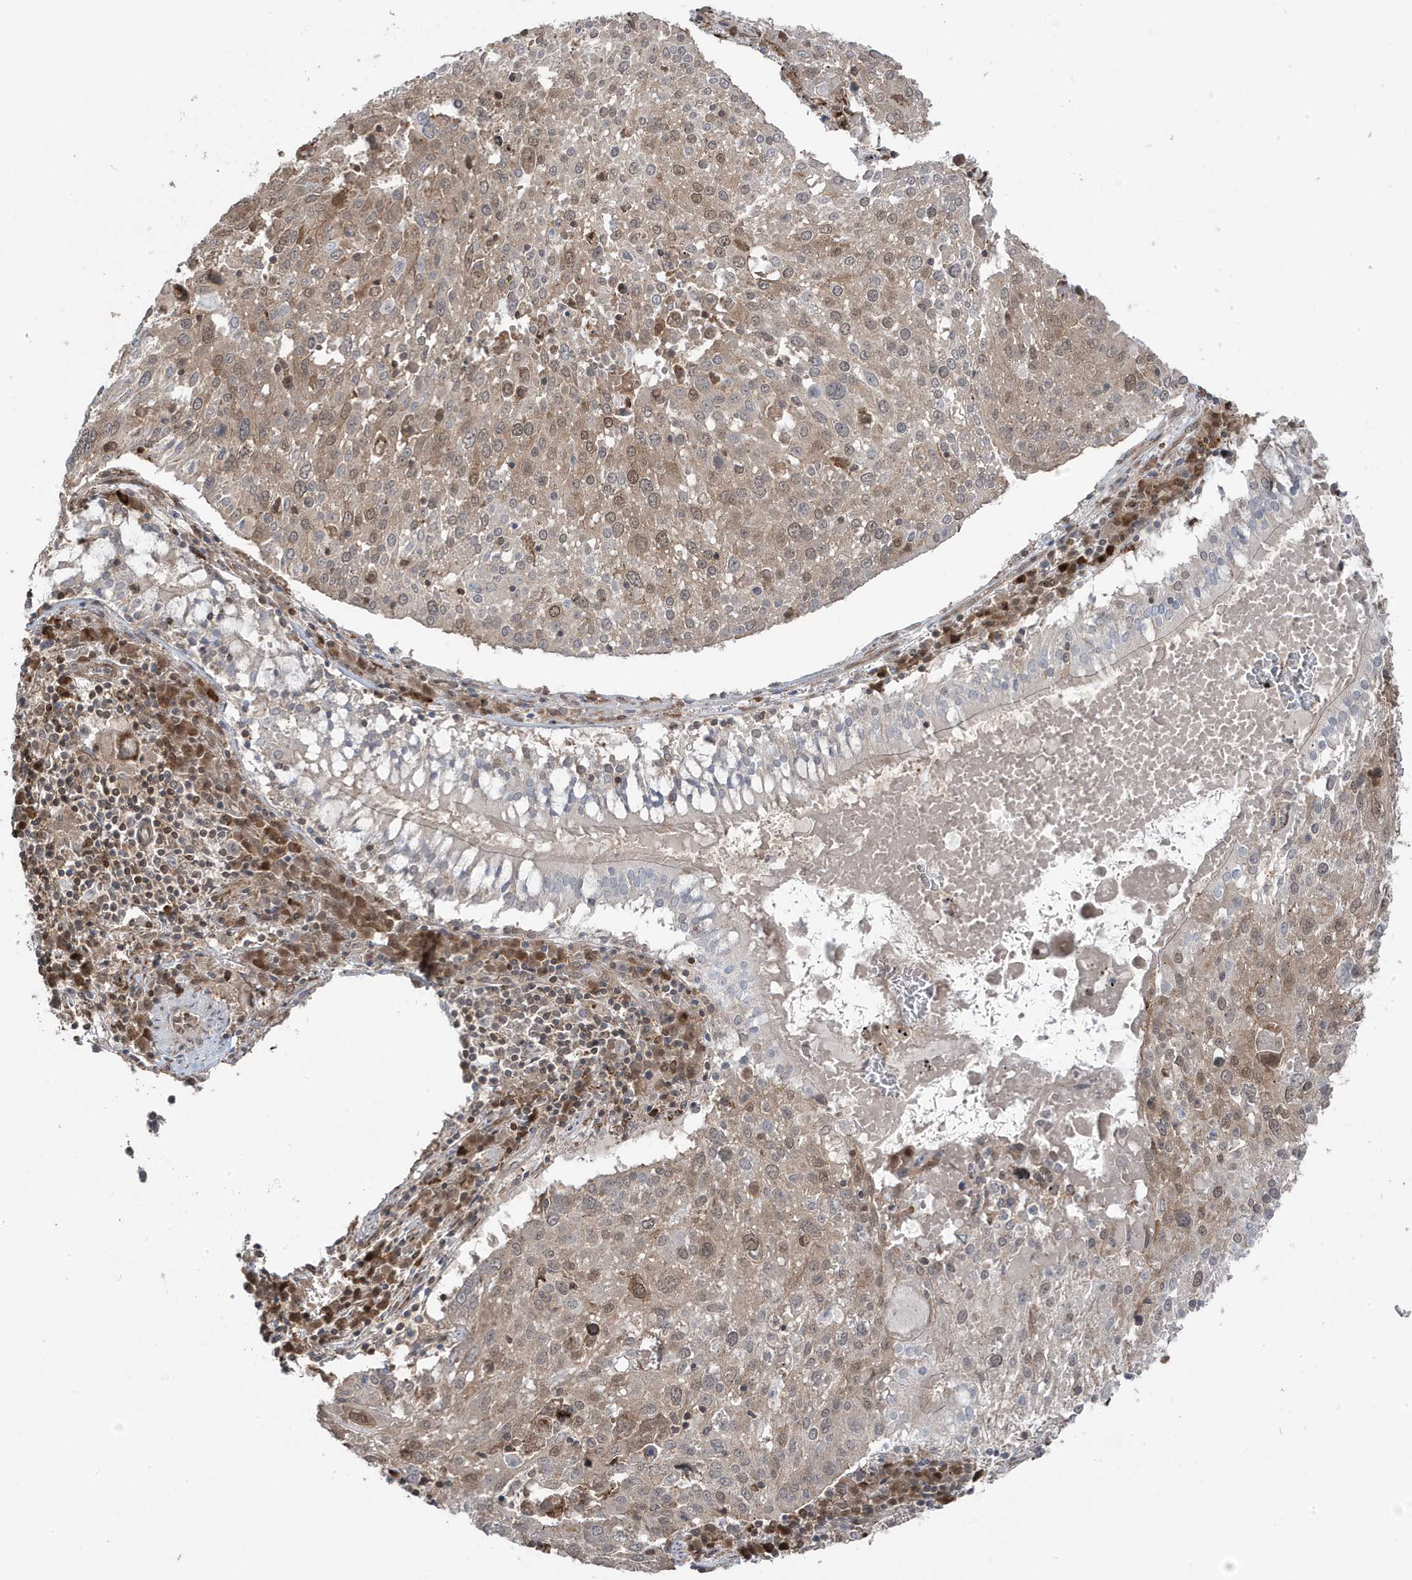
{"staining": {"intensity": "moderate", "quantity": "<25%", "location": "cytoplasmic/membranous,nuclear"}, "tissue": "lung cancer", "cell_type": "Tumor cells", "image_type": "cancer", "snomed": [{"axis": "morphology", "description": "Squamous cell carcinoma, NOS"}, {"axis": "topography", "description": "Lung"}], "caption": "Immunohistochemistry (IHC) image of human lung cancer stained for a protein (brown), which reveals low levels of moderate cytoplasmic/membranous and nuclear staining in about <25% of tumor cells.", "gene": "MAPK1IP1L", "patient": {"sex": "male", "age": 65}}